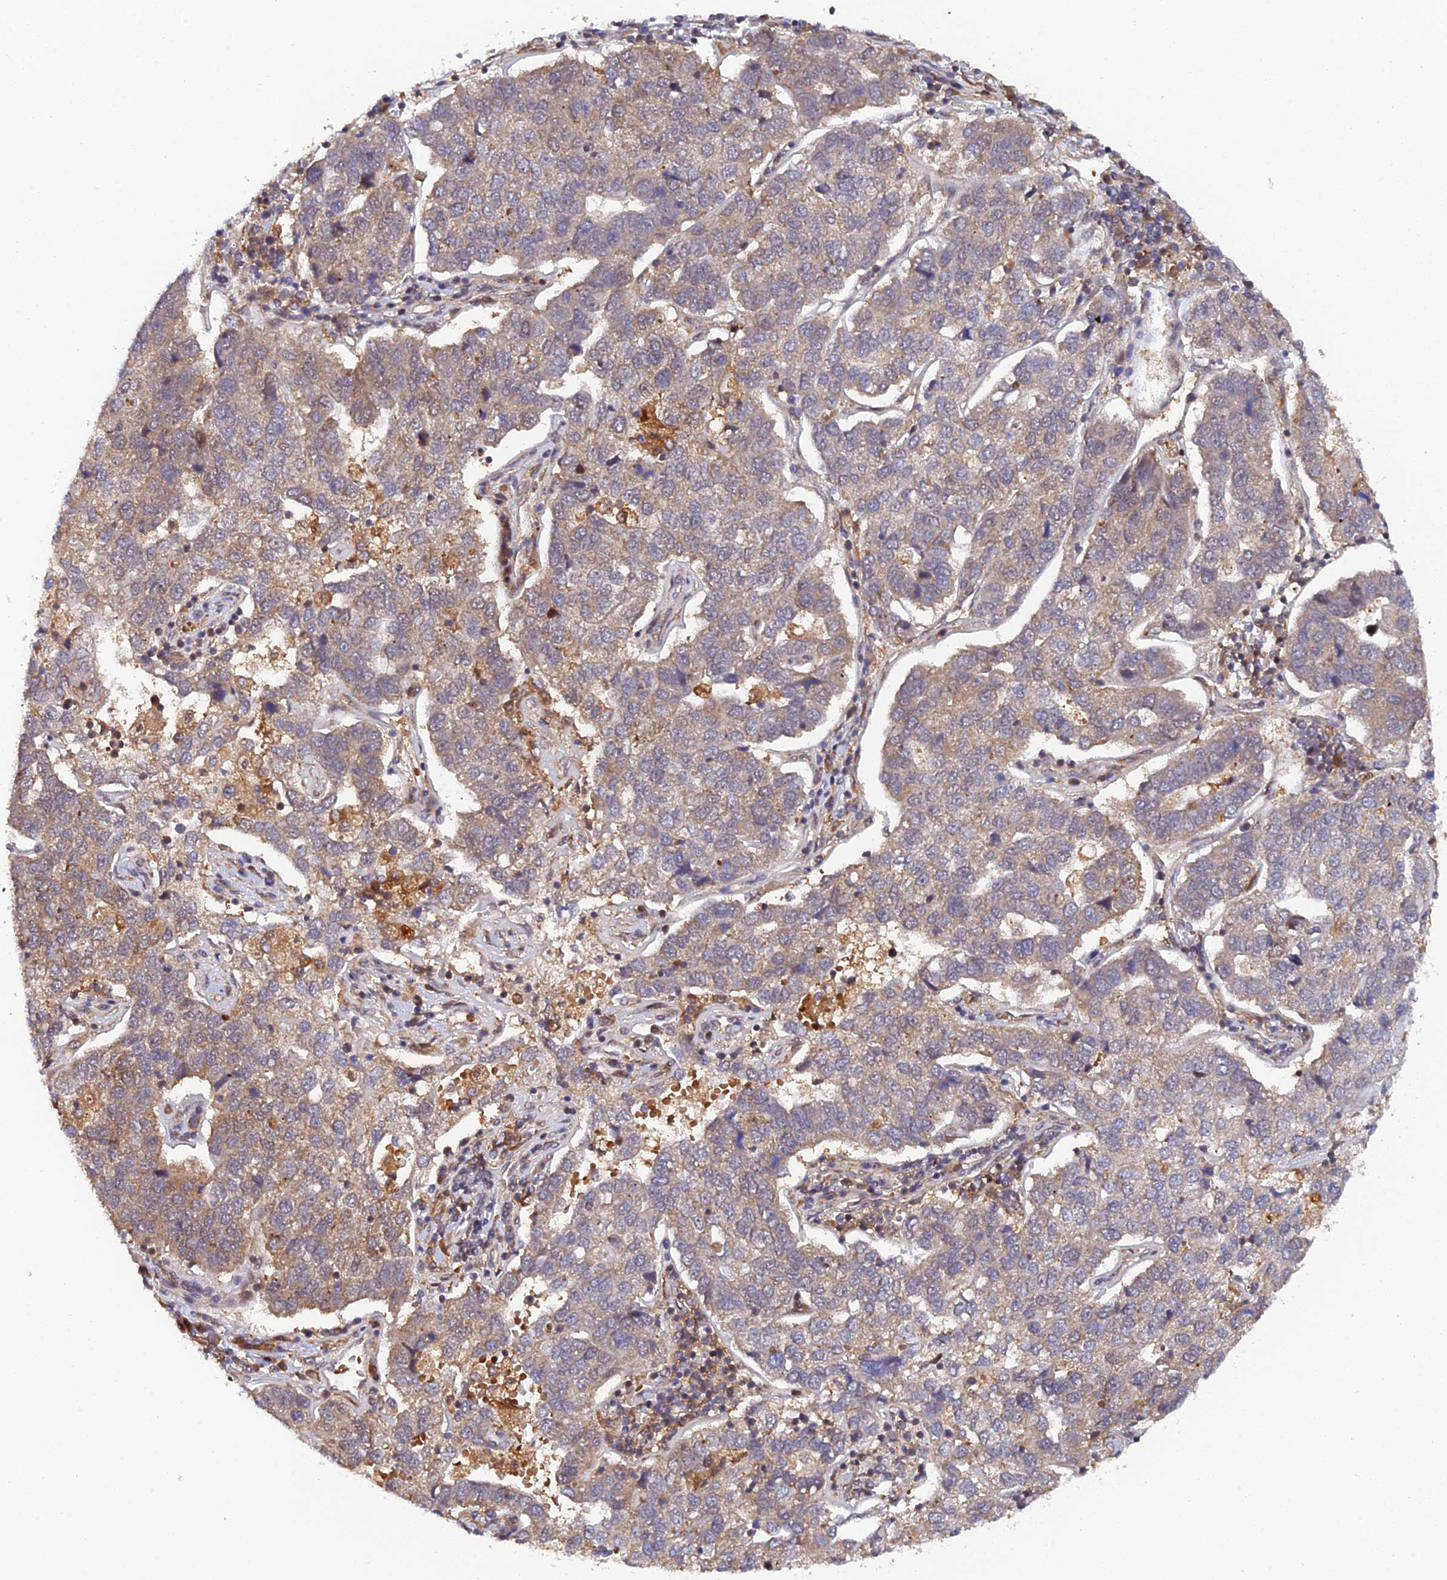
{"staining": {"intensity": "moderate", "quantity": "<25%", "location": "cytoplasmic/membranous"}, "tissue": "pancreatic cancer", "cell_type": "Tumor cells", "image_type": "cancer", "snomed": [{"axis": "morphology", "description": "Adenocarcinoma, NOS"}, {"axis": "topography", "description": "Pancreas"}], "caption": "Tumor cells exhibit moderate cytoplasmic/membranous expression in approximately <25% of cells in pancreatic cancer. Nuclei are stained in blue.", "gene": "ARL2BP", "patient": {"sex": "female", "age": 61}}